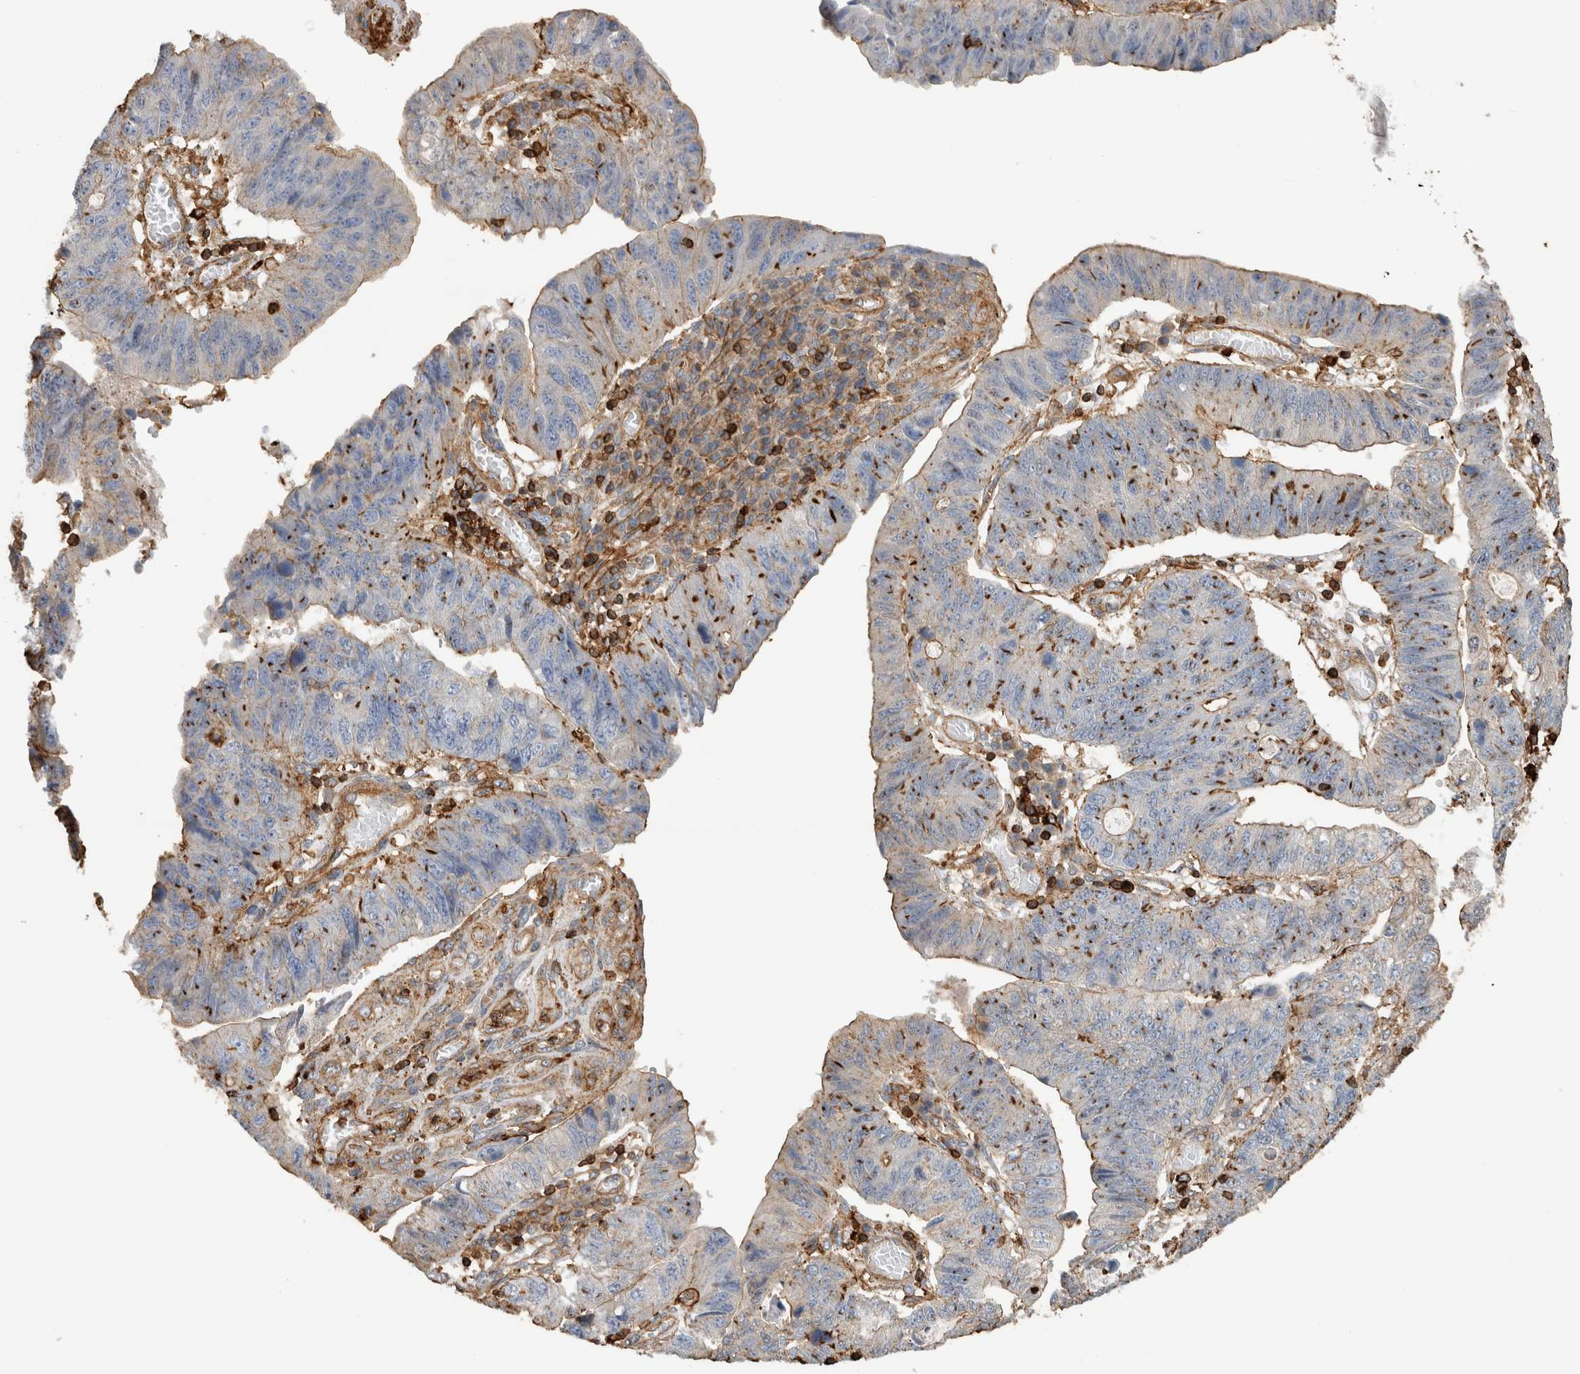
{"staining": {"intensity": "moderate", "quantity": "25%-75%", "location": "cytoplasmic/membranous,nuclear"}, "tissue": "stomach cancer", "cell_type": "Tumor cells", "image_type": "cancer", "snomed": [{"axis": "morphology", "description": "Adenocarcinoma, NOS"}, {"axis": "topography", "description": "Stomach"}], "caption": "Moderate cytoplasmic/membranous and nuclear expression is appreciated in approximately 25%-75% of tumor cells in adenocarcinoma (stomach).", "gene": "GPER1", "patient": {"sex": "male", "age": 59}}